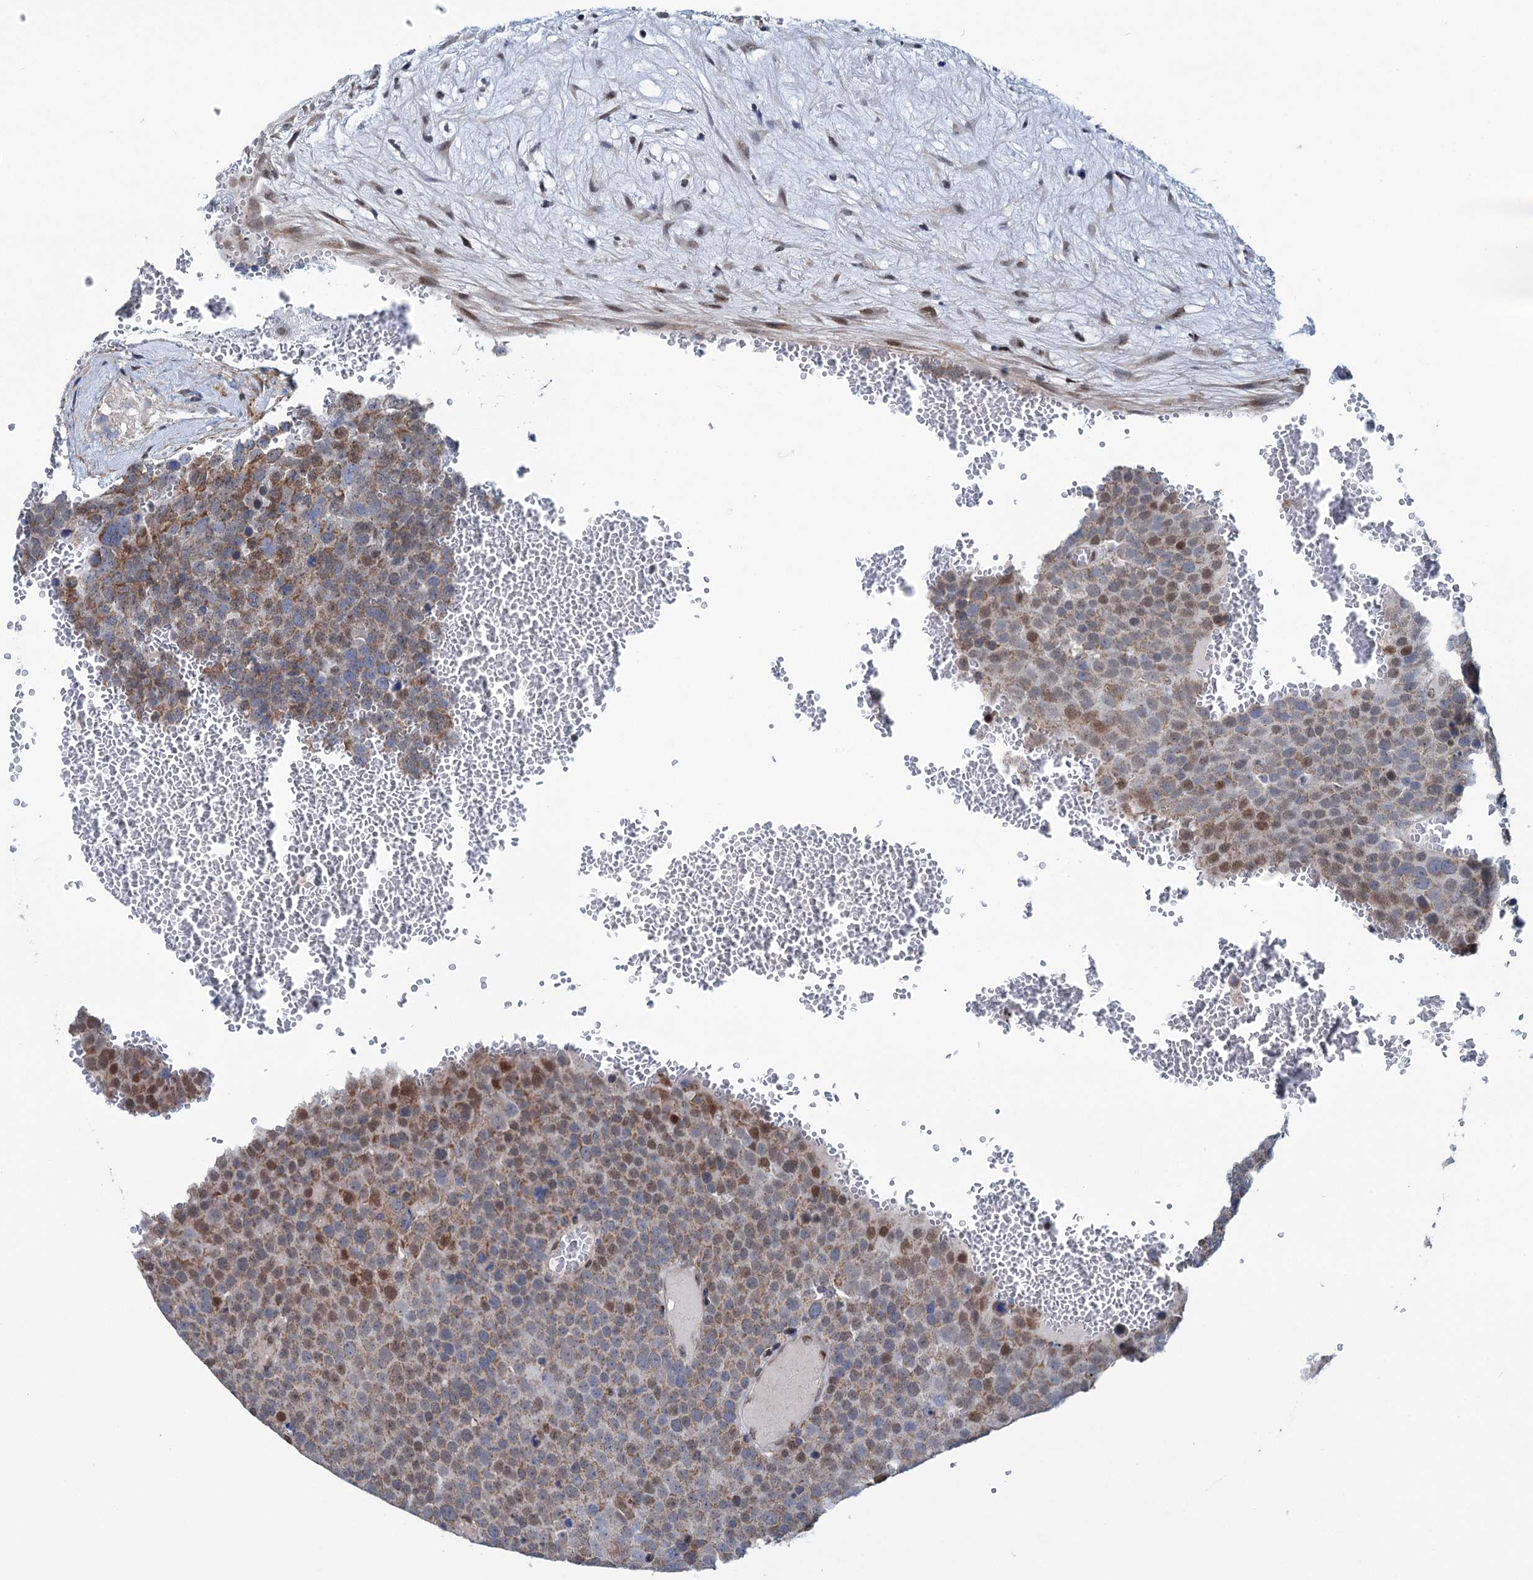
{"staining": {"intensity": "moderate", "quantity": "25%-75%", "location": "cytoplasmic/membranous,nuclear"}, "tissue": "testis cancer", "cell_type": "Tumor cells", "image_type": "cancer", "snomed": [{"axis": "morphology", "description": "Seminoma, NOS"}, {"axis": "topography", "description": "Testis"}], "caption": "Protein analysis of testis cancer tissue reveals moderate cytoplasmic/membranous and nuclear positivity in approximately 25%-75% of tumor cells. Using DAB (3,3'-diaminobenzidine) (brown) and hematoxylin (blue) stains, captured at high magnification using brightfield microscopy.", "gene": "MORN3", "patient": {"sex": "male", "age": 71}}